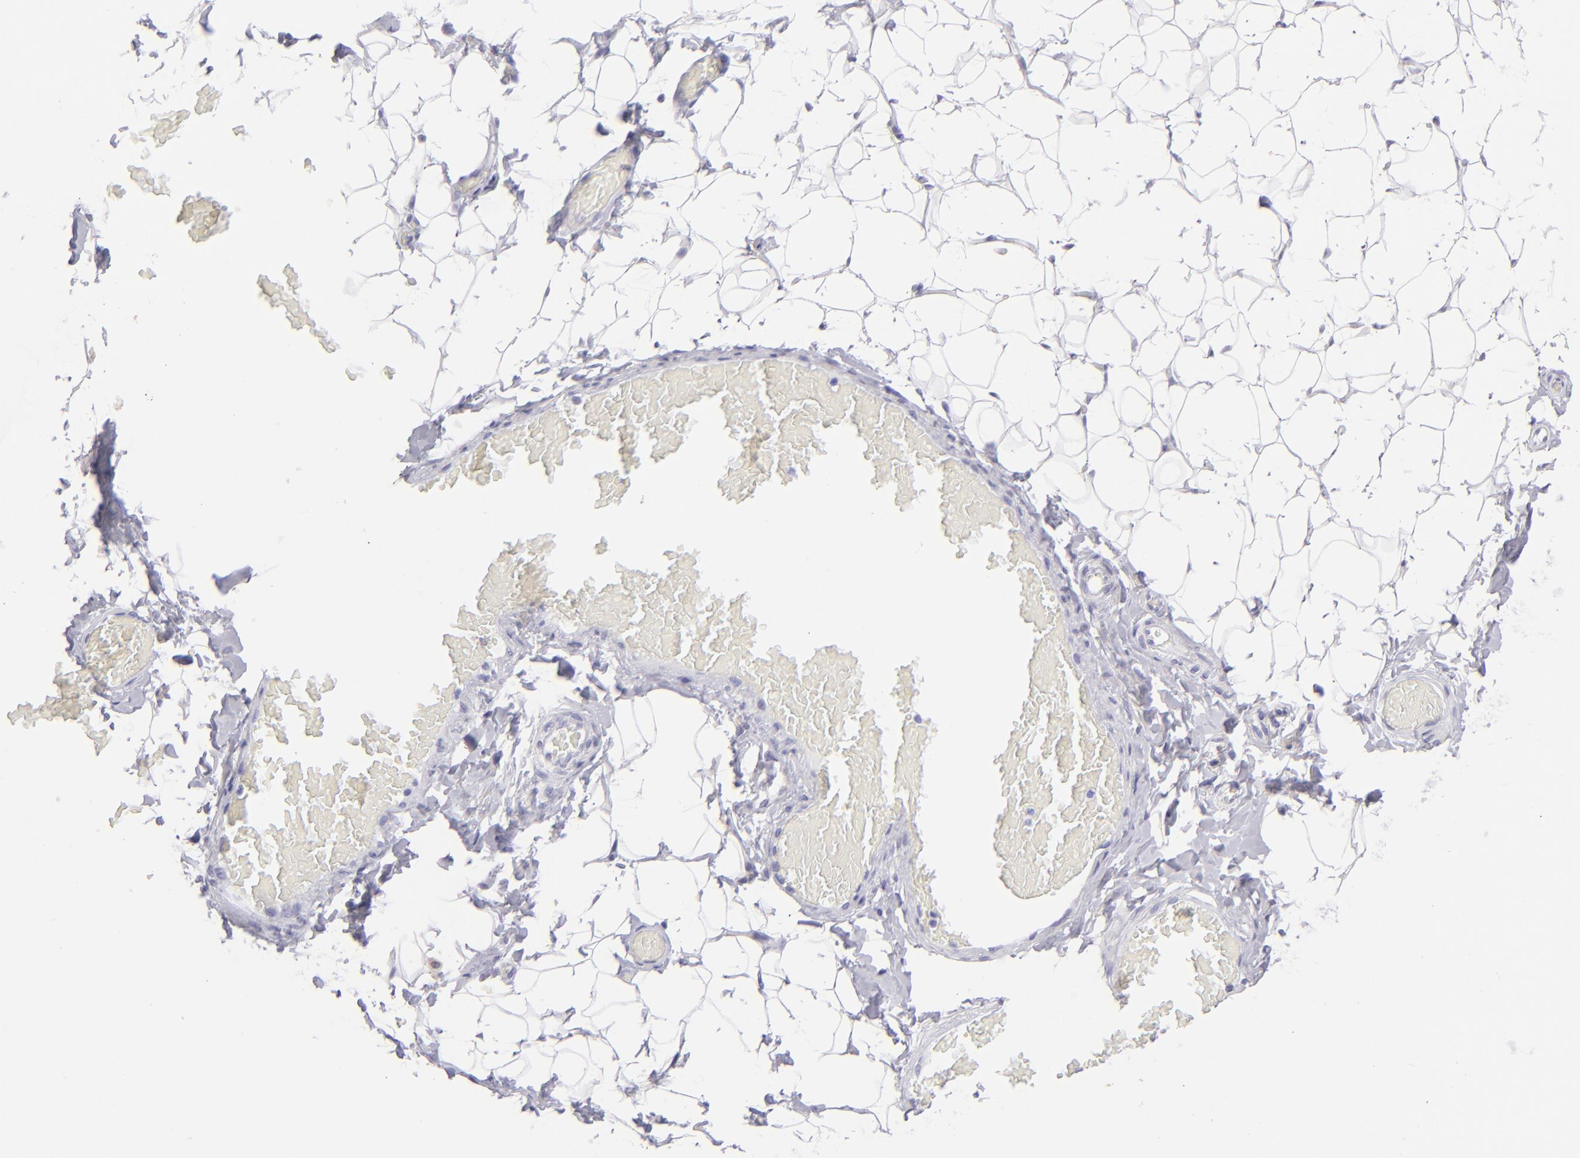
{"staining": {"intensity": "negative", "quantity": "none", "location": "none"}, "tissue": "adipose tissue", "cell_type": "Adipocytes", "image_type": "normal", "snomed": [{"axis": "morphology", "description": "Normal tissue, NOS"}, {"axis": "topography", "description": "Soft tissue"}], "caption": "Adipocytes are negative for protein expression in benign human adipose tissue. The staining was performed using DAB to visualize the protein expression in brown, while the nuclei were stained in blue with hematoxylin (Magnification: 20x).", "gene": "MITF", "patient": {"sex": "male", "age": 26}}